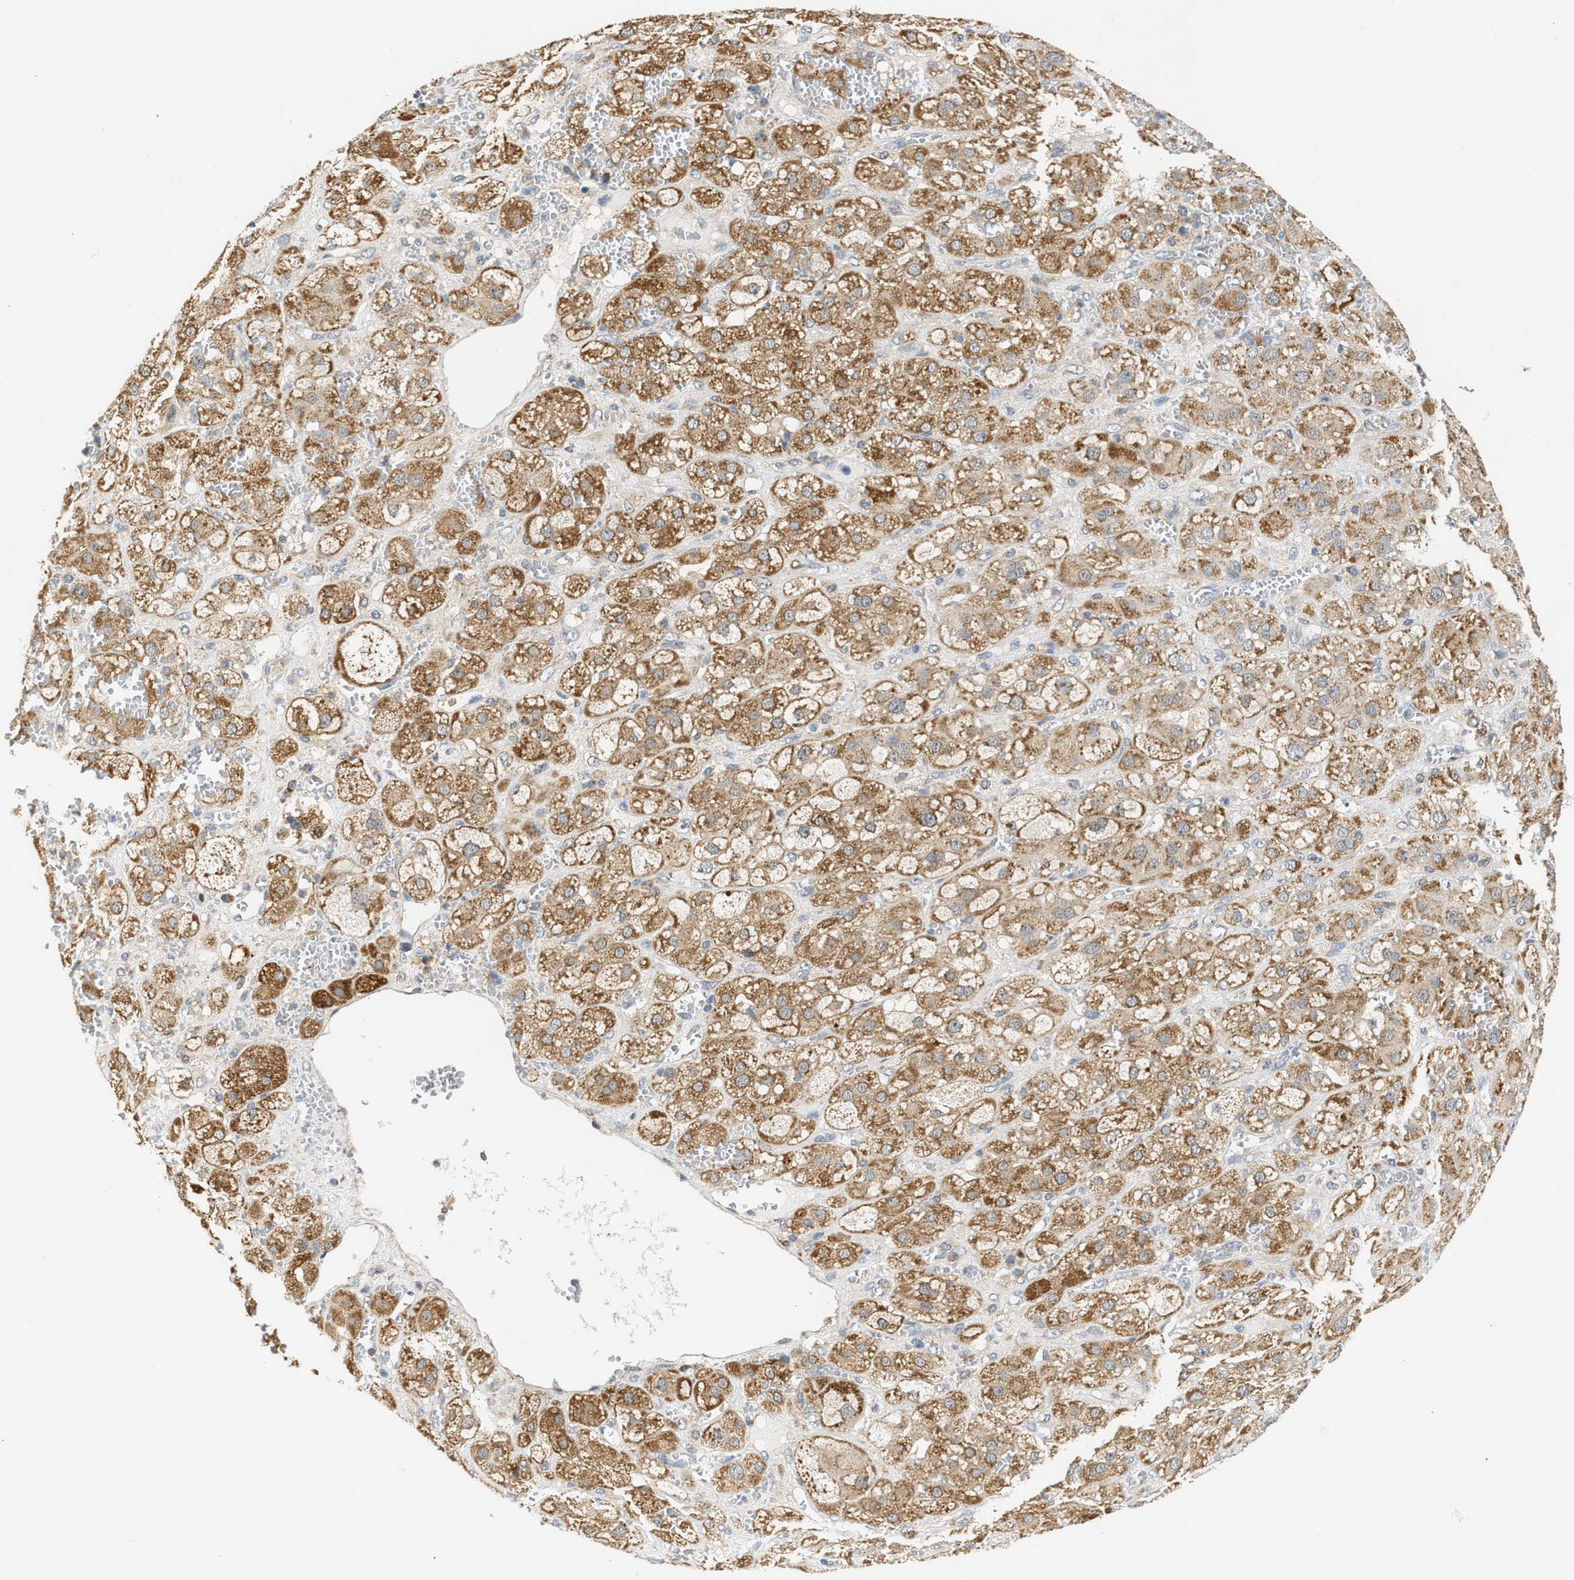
{"staining": {"intensity": "moderate", "quantity": ">75%", "location": "cytoplasmic/membranous"}, "tissue": "adrenal gland", "cell_type": "Glandular cells", "image_type": "normal", "snomed": [{"axis": "morphology", "description": "Normal tissue, NOS"}, {"axis": "topography", "description": "Adrenal gland"}], "caption": "The micrograph exhibits staining of benign adrenal gland, revealing moderate cytoplasmic/membranous protein positivity (brown color) within glandular cells.", "gene": "DEPTOR", "patient": {"sex": "female", "age": 47}}